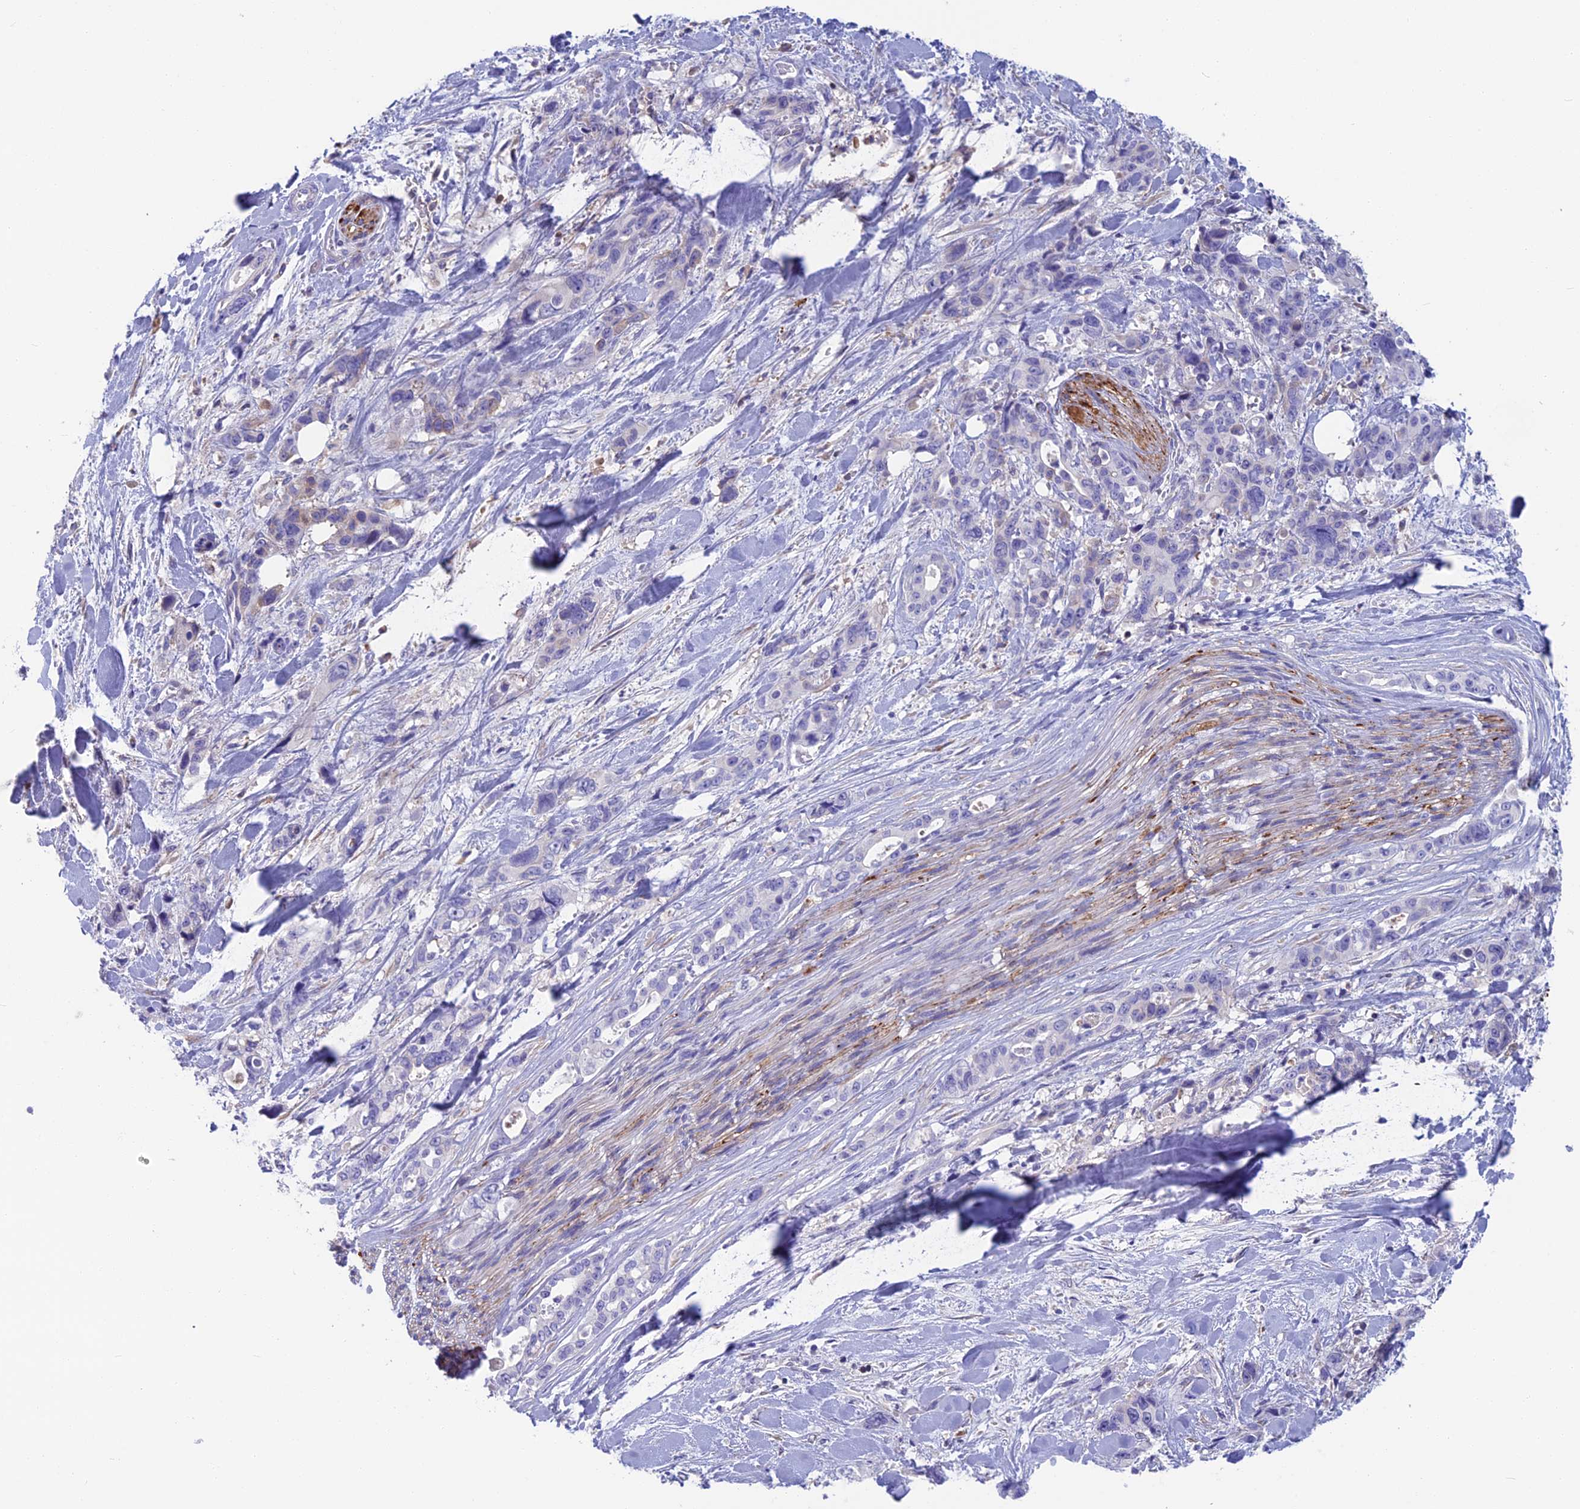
{"staining": {"intensity": "negative", "quantity": "none", "location": "none"}, "tissue": "pancreatic cancer", "cell_type": "Tumor cells", "image_type": "cancer", "snomed": [{"axis": "morphology", "description": "Adenocarcinoma, NOS"}, {"axis": "topography", "description": "Pancreas"}], "caption": "An image of pancreatic adenocarcinoma stained for a protein reveals no brown staining in tumor cells. Brightfield microscopy of IHC stained with DAB (brown) and hematoxylin (blue), captured at high magnification.", "gene": "SNAP91", "patient": {"sex": "male", "age": 46}}